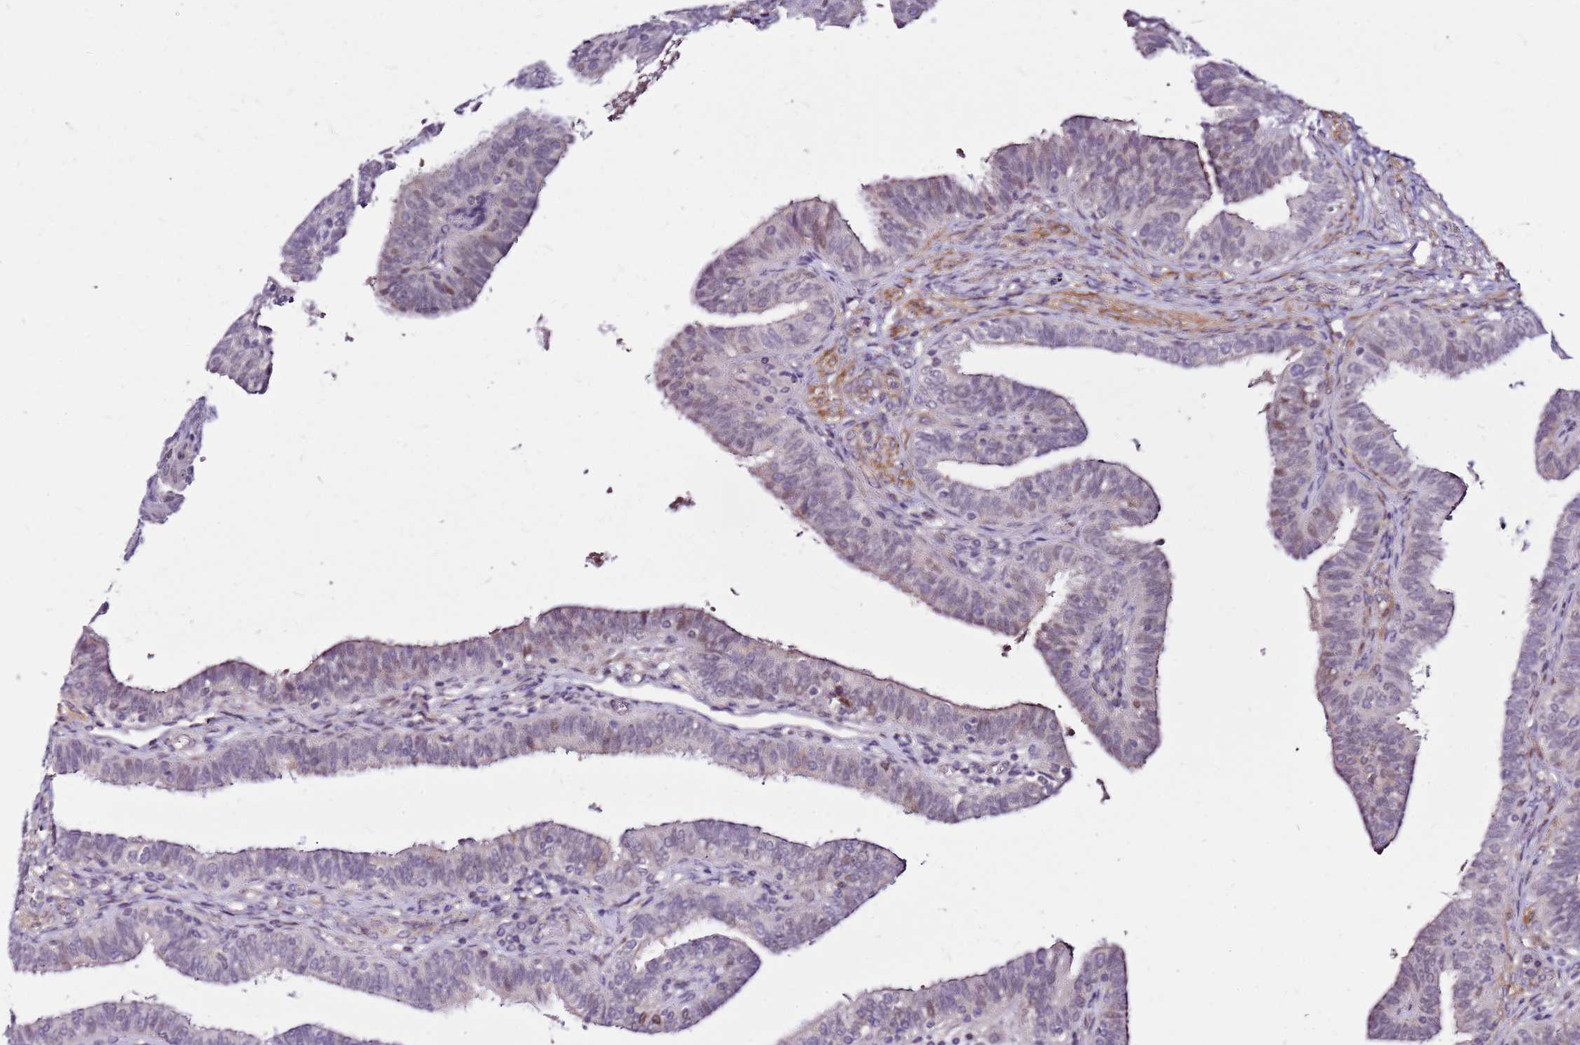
{"staining": {"intensity": "moderate", "quantity": "<25%", "location": "nuclear"}, "tissue": "fallopian tube", "cell_type": "Glandular cells", "image_type": "normal", "snomed": [{"axis": "morphology", "description": "Normal tissue, NOS"}, {"axis": "topography", "description": "Fallopian tube"}], "caption": "The immunohistochemical stain labels moderate nuclear positivity in glandular cells of benign fallopian tube.", "gene": "POLE3", "patient": {"sex": "female", "age": 39}}